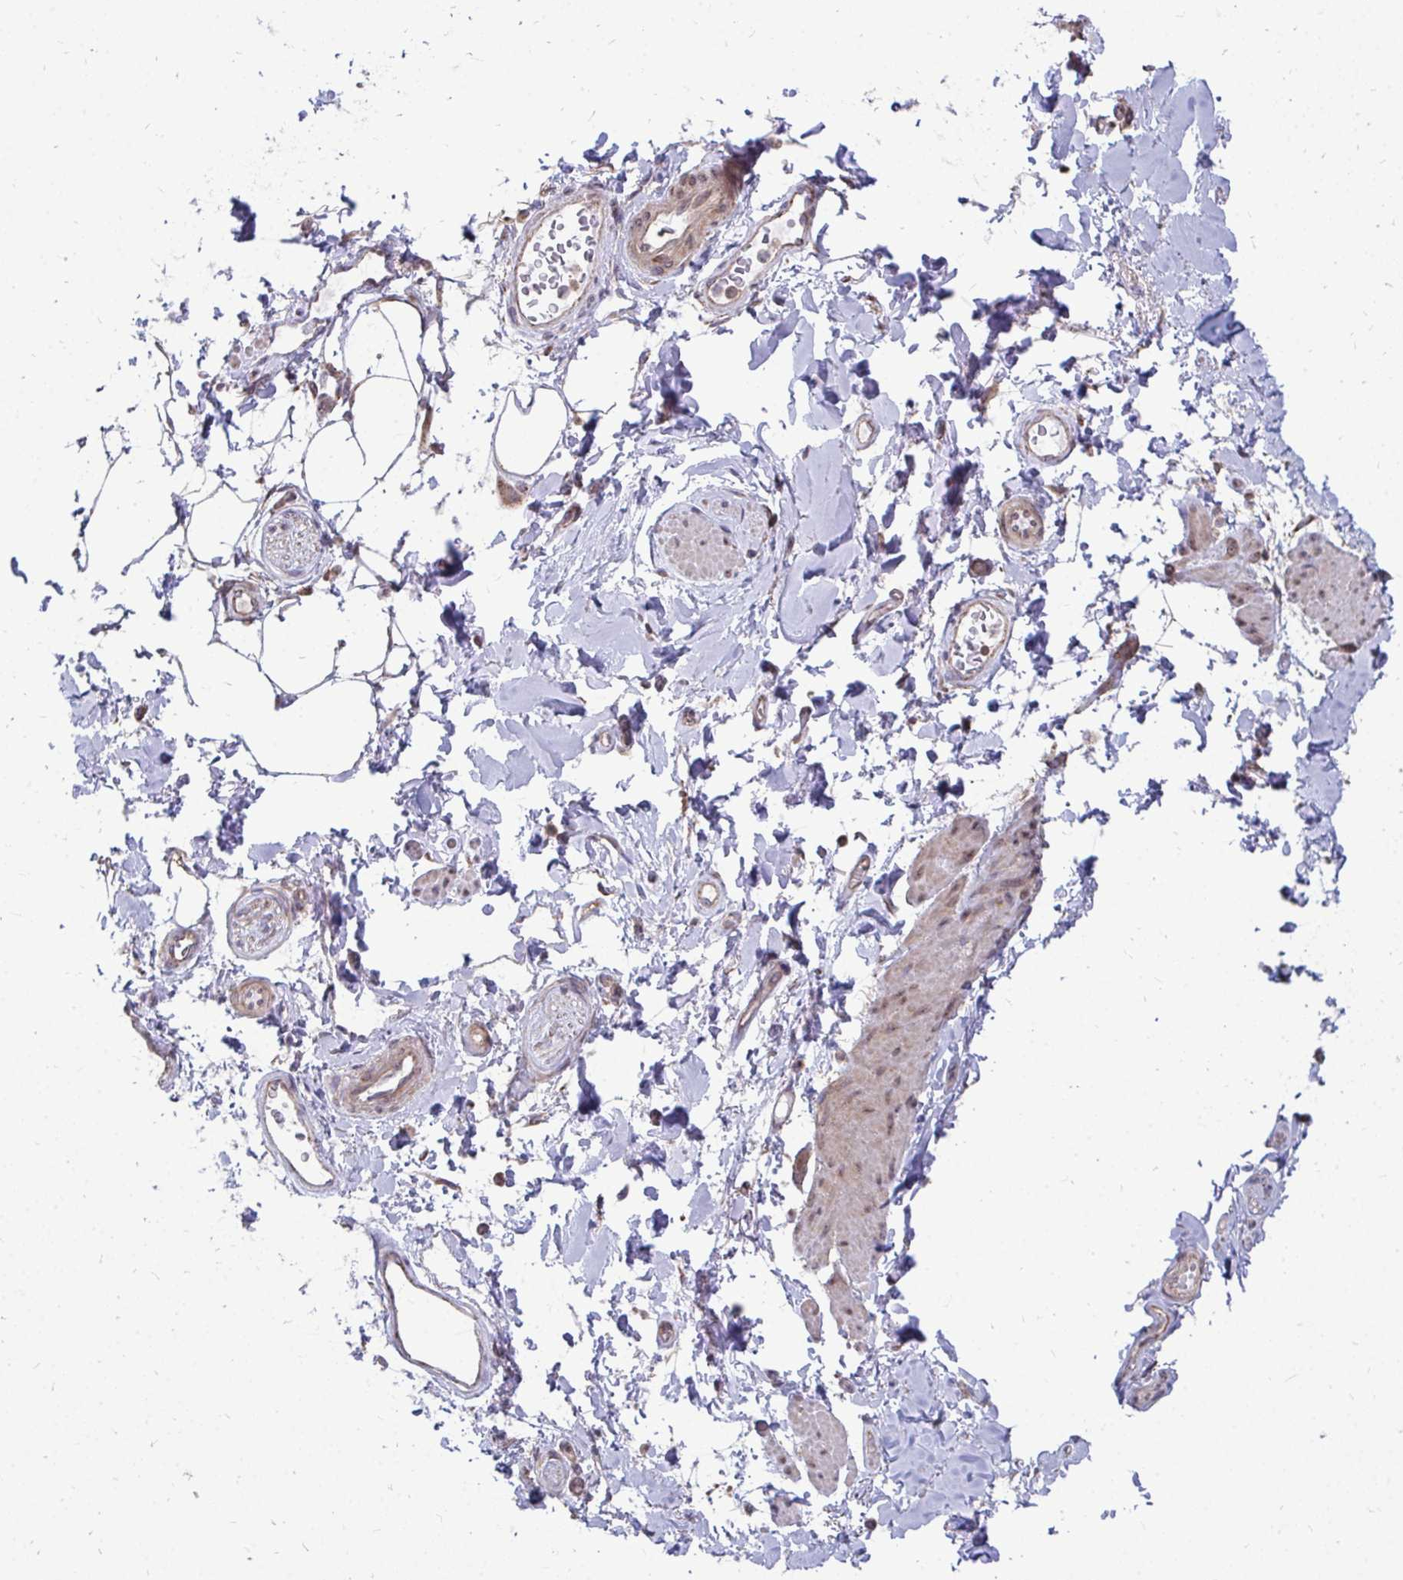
{"staining": {"intensity": "negative", "quantity": "none", "location": "none"}, "tissue": "adipose tissue", "cell_type": "Adipocytes", "image_type": "normal", "snomed": [{"axis": "morphology", "description": "Normal tissue, NOS"}, {"axis": "topography", "description": "Urinary bladder"}, {"axis": "topography", "description": "Peripheral nerve tissue"}], "caption": "A histopathology image of adipose tissue stained for a protein reveals no brown staining in adipocytes.", "gene": "DNAJA2", "patient": {"sex": "female", "age": 60}}